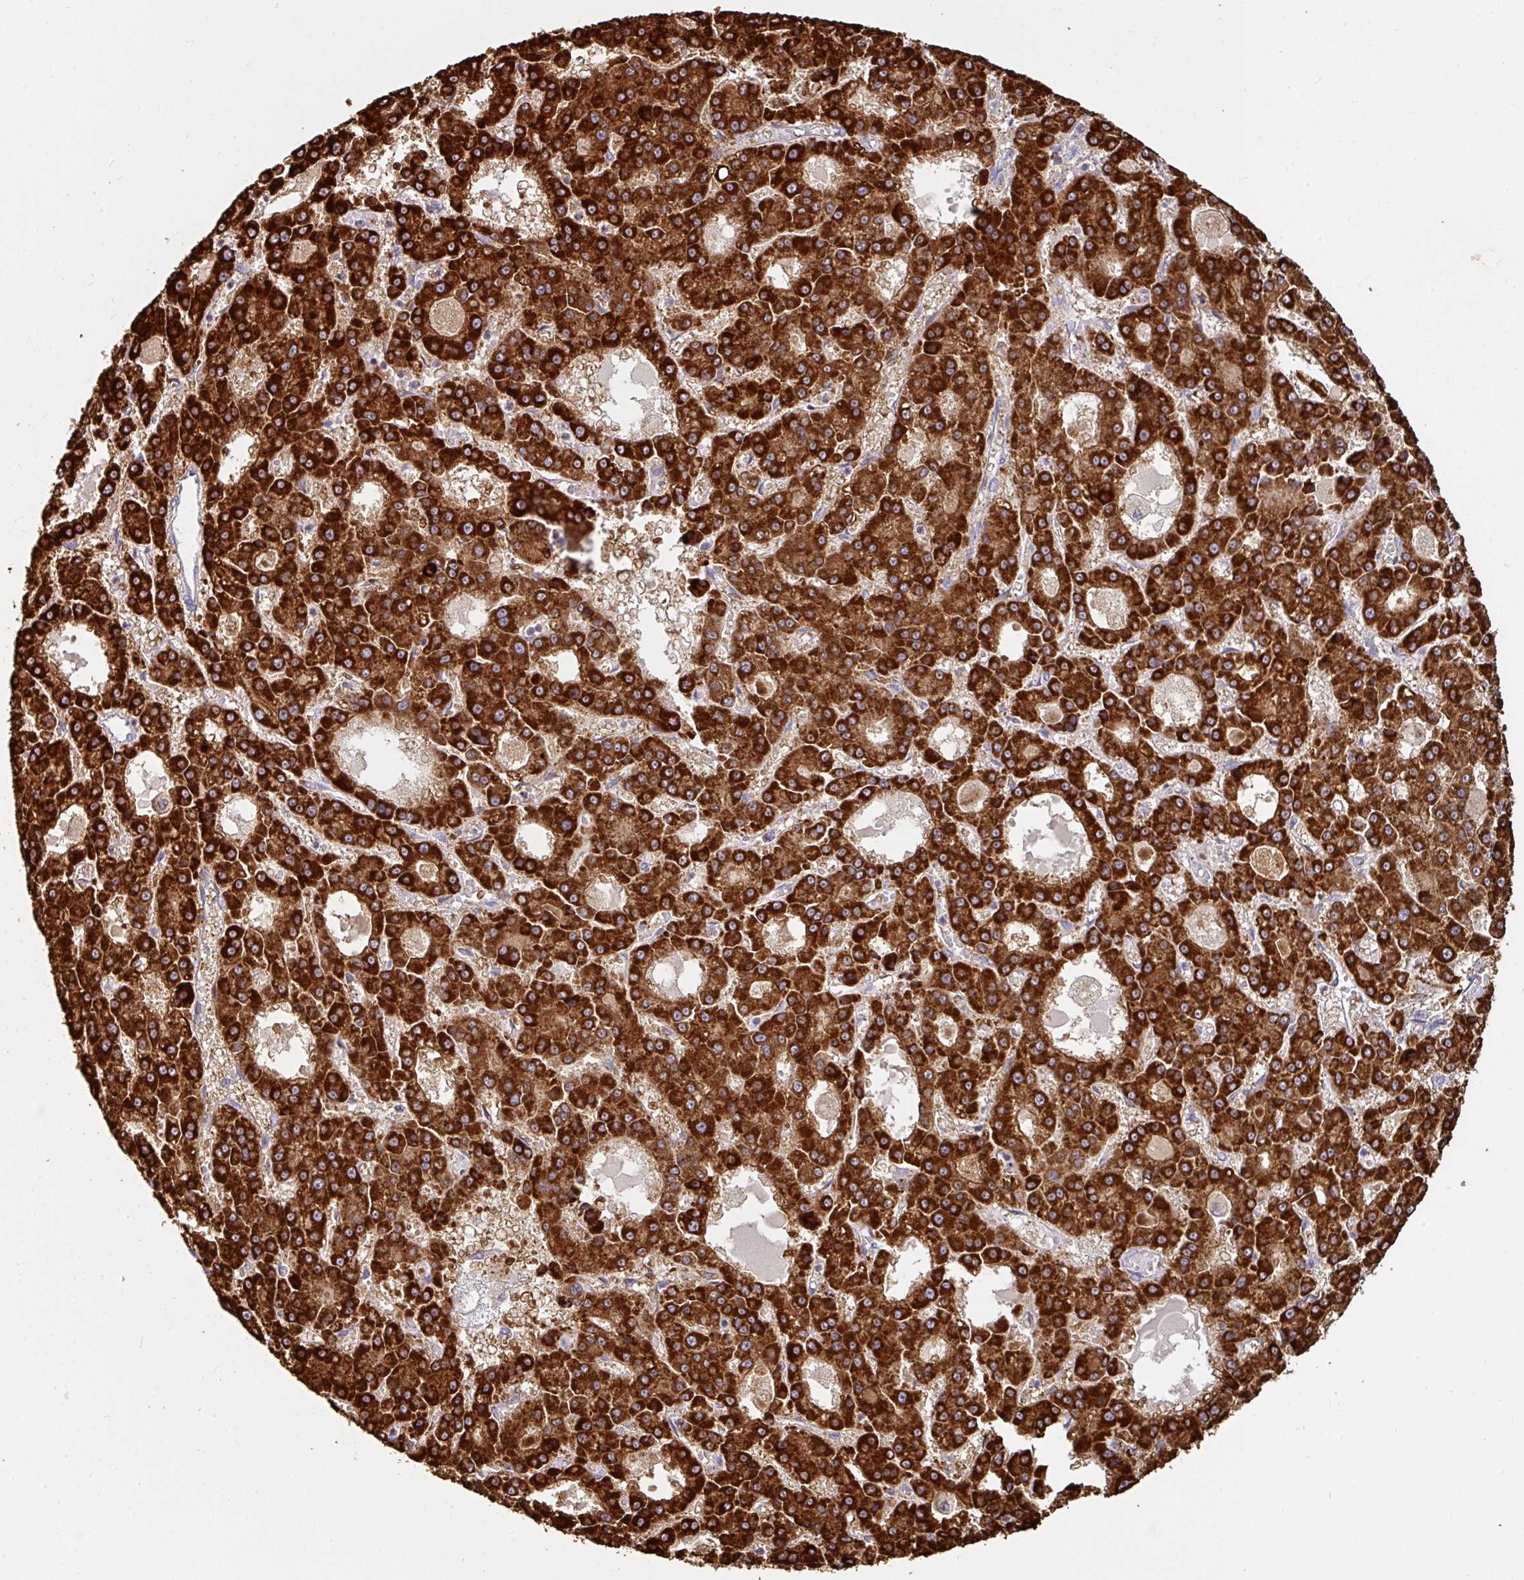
{"staining": {"intensity": "strong", "quantity": ">75%", "location": "cytoplasmic/membranous"}, "tissue": "liver cancer", "cell_type": "Tumor cells", "image_type": "cancer", "snomed": [{"axis": "morphology", "description": "Carcinoma, Hepatocellular, NOS"}, {"axis": "topography", "description": "Liver"}], "caption": "Liver cancer (hepatocellular carcinoma) was stained to show a protein in brown. There is high levels of strong cytoplasmic/membranous staining in approximately >75% of tumor cells. Nuclei are stained in blue.", "gene": "OR2D3", "patient": {"sex": "male", "age": 70}}